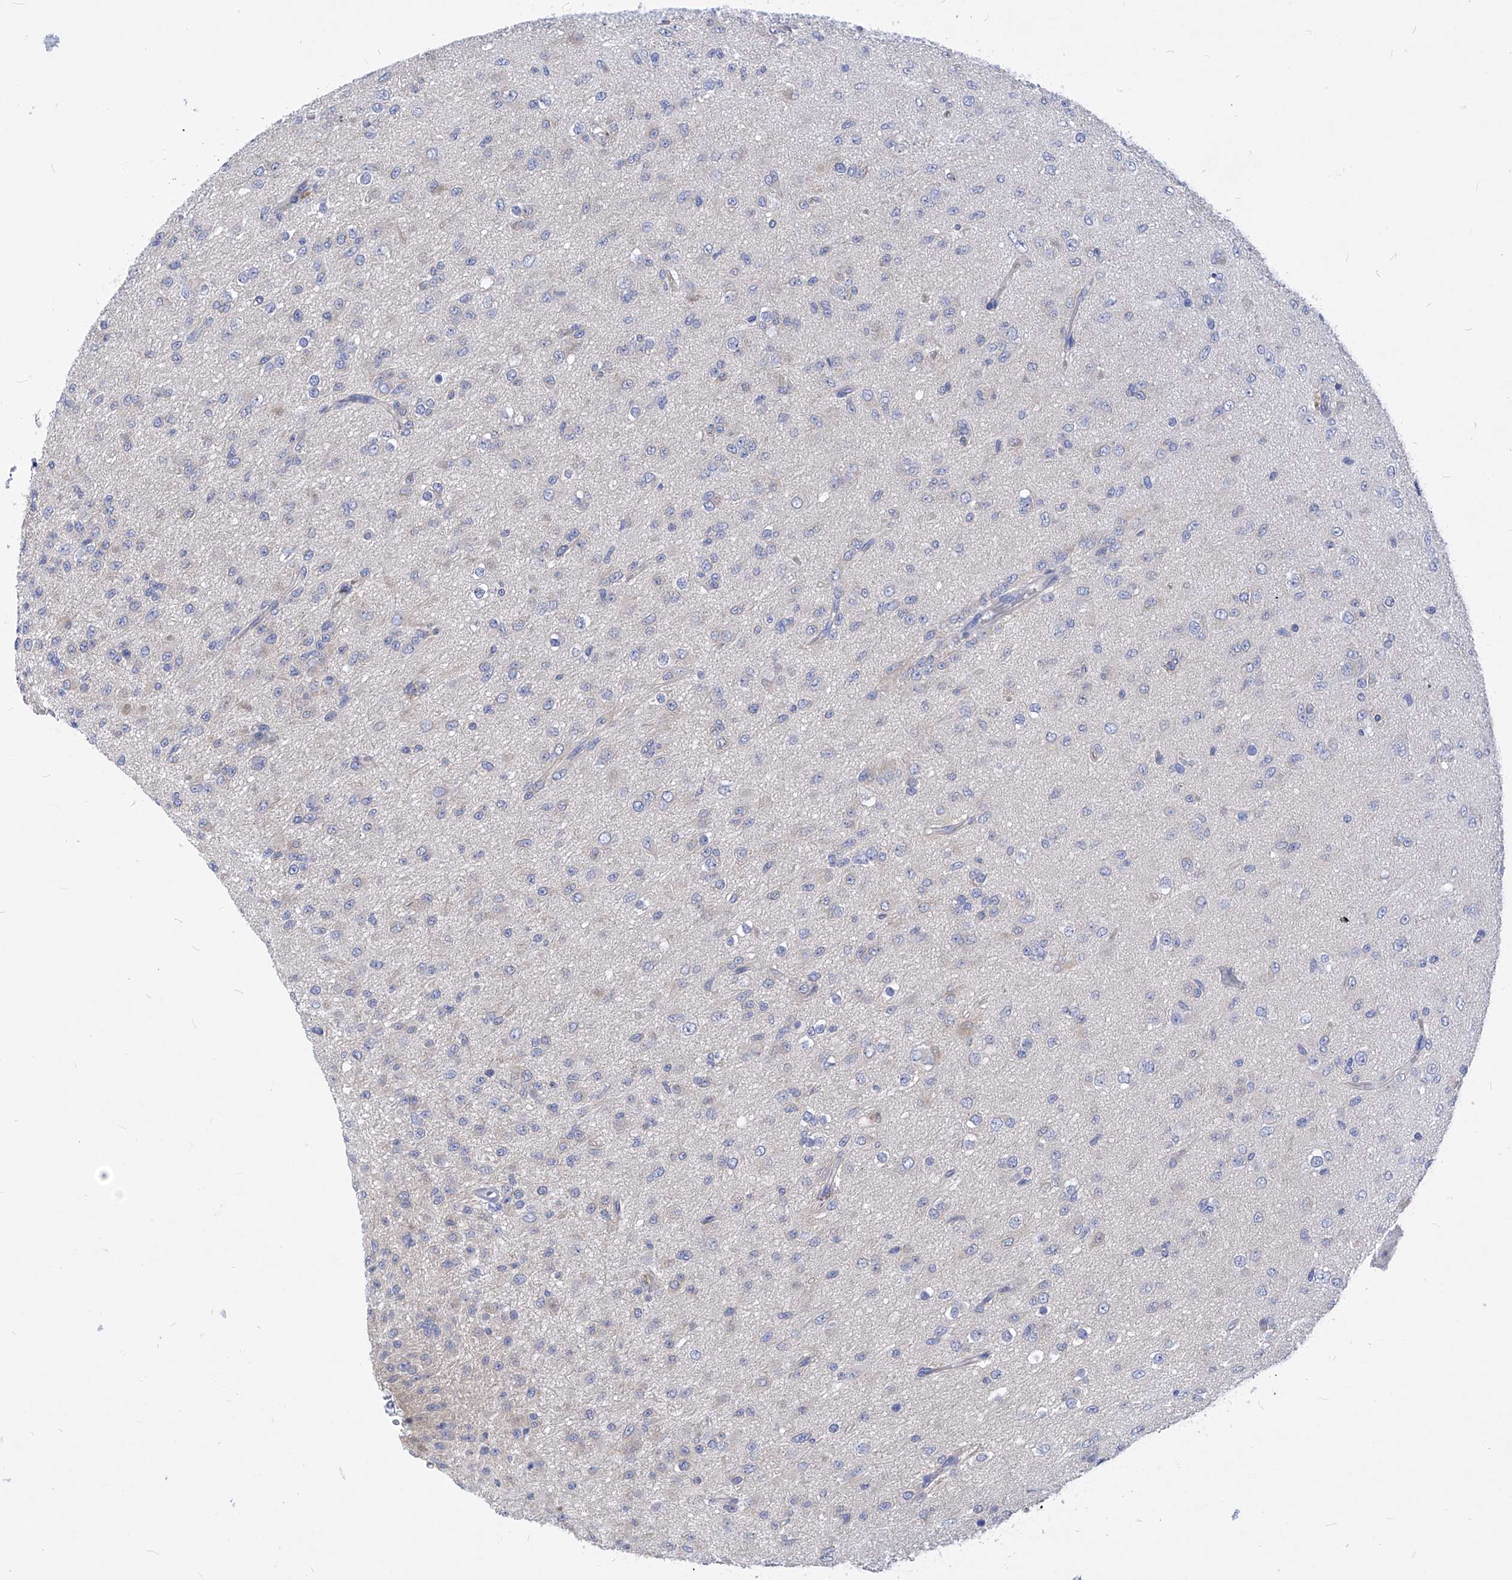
{"staining": {"intensity": "negative", "quantity": "none", "location": "none"}, "tissue": "glioma", "cell_type": "Tumor cells", "image_type": "cancer", "snomed": [{"axis": "morphology", "description": "Glioma, malignant, Low grade"}, {"axis": "topography", "description": "Brain"}], "caption": "Immunohistochemical staining of human glioma demonstrates no significant staining in tumor cells.", "gene": "XPNPEP1", "patient": {"sex": "male", "age": 65}}